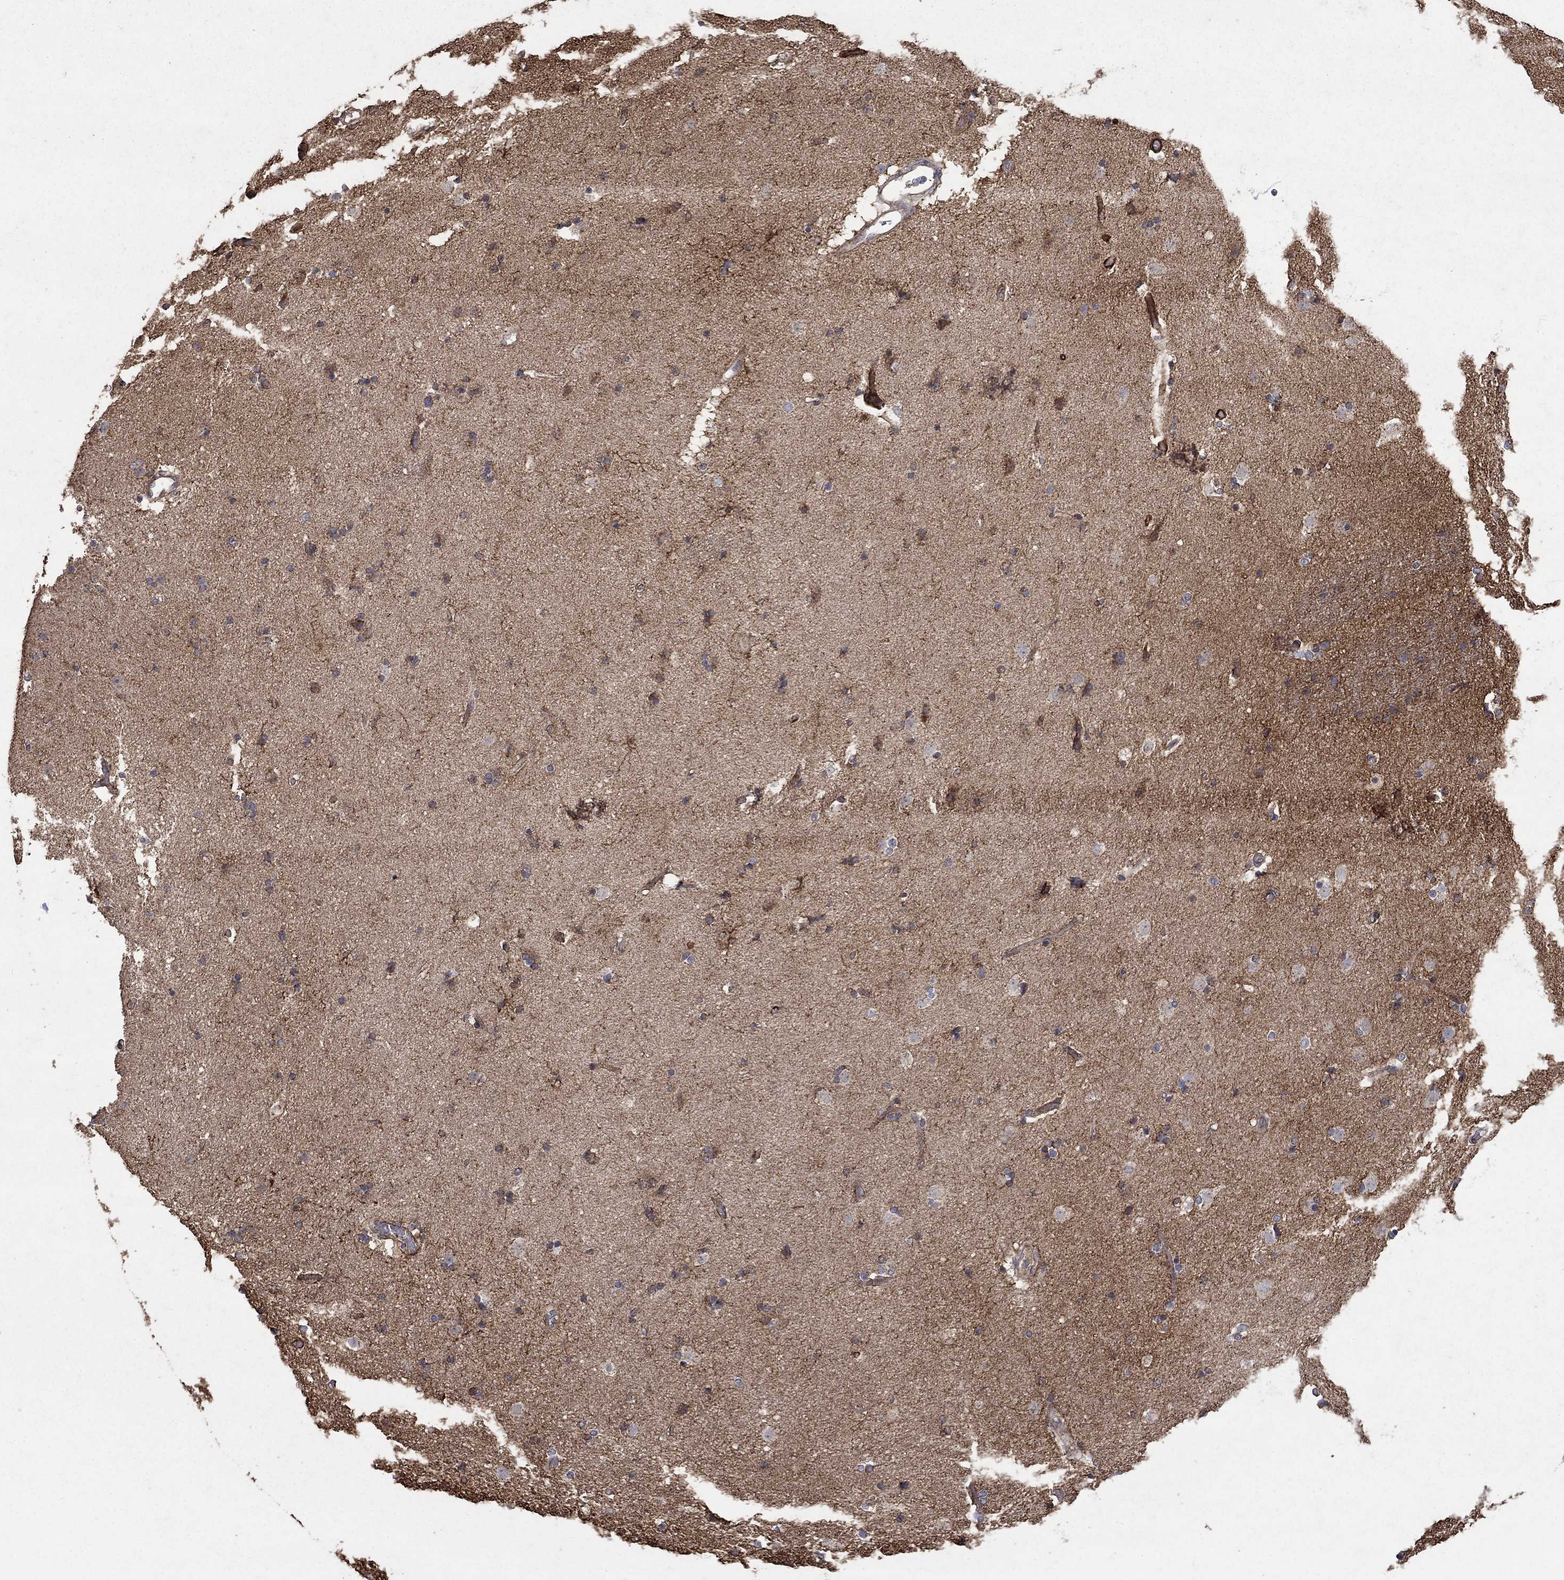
{"staining": {"intensity": "strong", "quantity": "25%-75%", "location": "cytoplasmic/membranous,nuclear"}, "tissue": "caudate", "cell_type": "Glial cells", "image_type": "normal", "snomed": [{"axis": "morphology", "description": "Normal tissue, NOS"}, {"axis": "topography", "description": "Lateral ventricle wall"}], "caption": "High-power microscopy captured an IHC micrograph of normal caudate, revealing strong cytoplasmic/membranous,nuclear positivity in approximately 25%-75% of glial cells. (Stains: DAB in brown, nuclei in blue, Microscopy: brightfield microscopy at high magnification).", "gene": "CD24", "patient": {"sex": "female", "age": 71}}